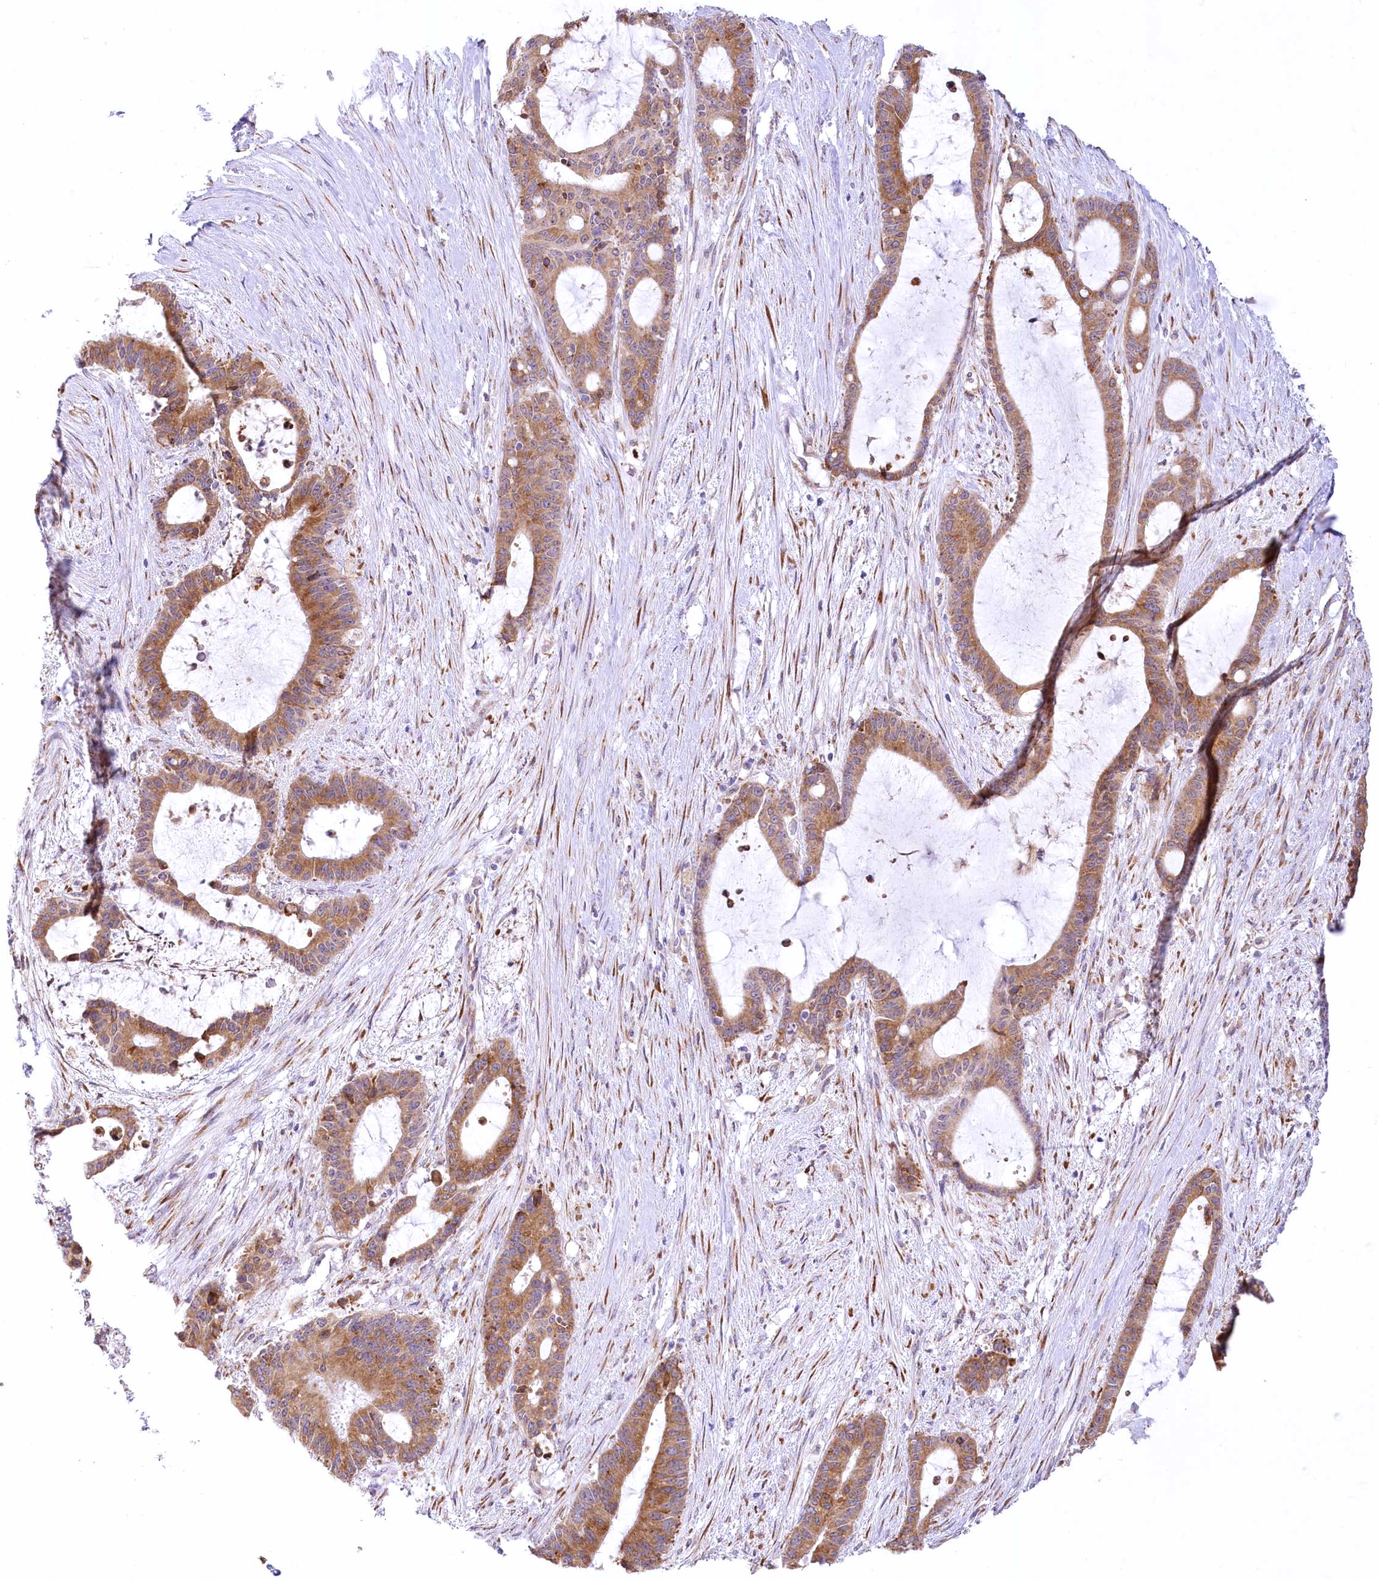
{"staining": {"intensity": "moderate", "quantity": ">75%", "location": "cytoplasmic/membranous"}, "tissue": "liver cancer", "cell_type": "Tumor cells", "image_type": "cancer", "snomed": [{"axis": "morphology", "description": "Normal tissue, NOS"}, {"axis": "morphology", "description": "Cholangiocarcinoma"}, {"axis": "topography", "description": "Liver"}, {"axis": "topography", "description": "Peripheral nerve tissue"}], "caption": "Protein staining displays moderate cytoplasmic/membranous staining in approximately >75% of tumor cells in liver cancer.", "gene": "NCKAP5", "patient": {"sex": "female", "age": 73}}